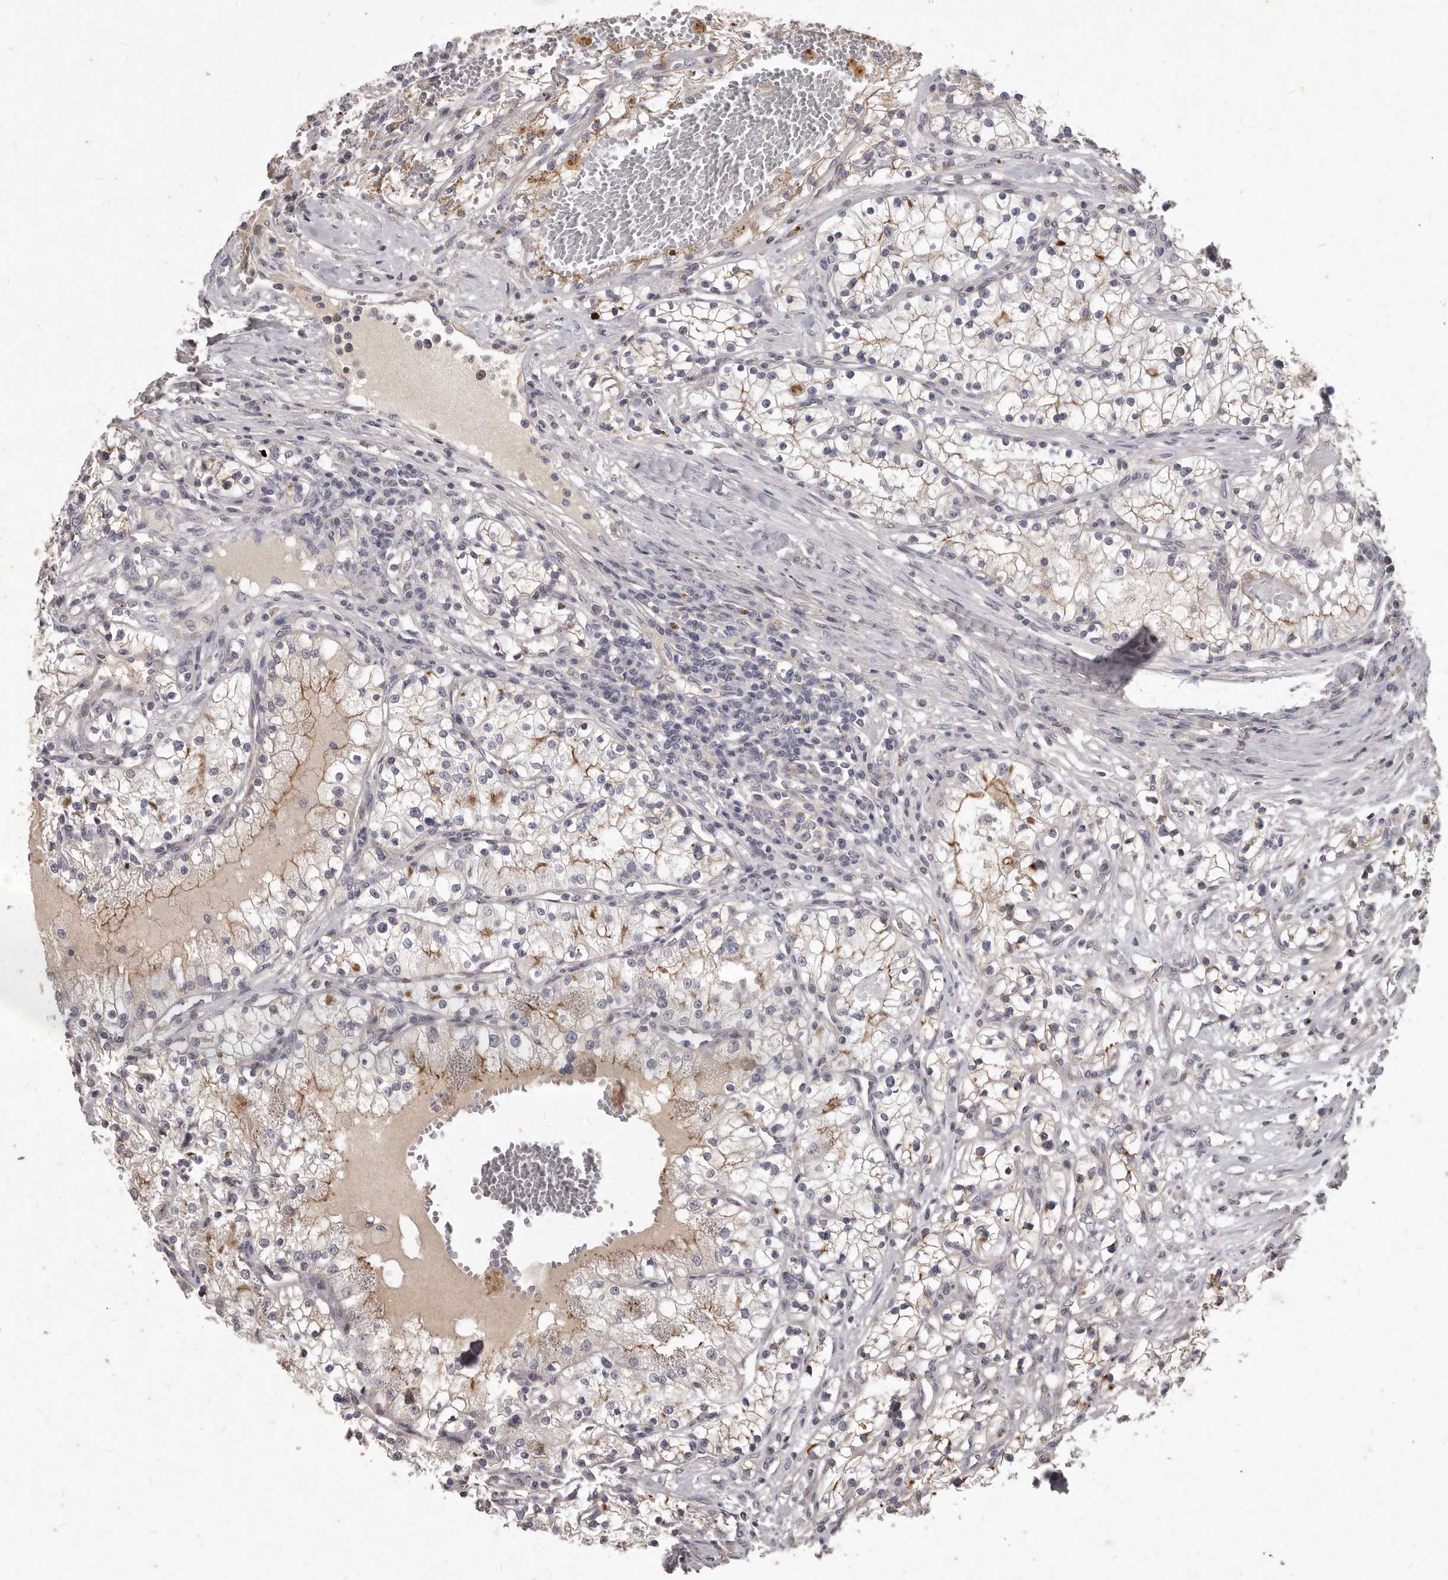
{"staining": {"intensity": "weak", "quantity": ">75%", "location": "cytoplasmic/membranous"}, "tissue": "renal cancer", "cell_type": "Tumor cells", "image_type": "cancer", "snomed": [{"axis": "morphology", "description": "Normal tissue, NOS"}, {"axis": "morphology", "description": "Adenocarcinoma, NOS"}, {"axis": "topography", "description": "Kidney"}], "caption": "Immunohistochemical staining of renal cancer (adenocarcinoma) displays low levels of weak cytoplasmic/membranous expression in about >75% of tumor cells.", "gene": "GPRC5C", "patient": {"sex": "male", "age": 68}}